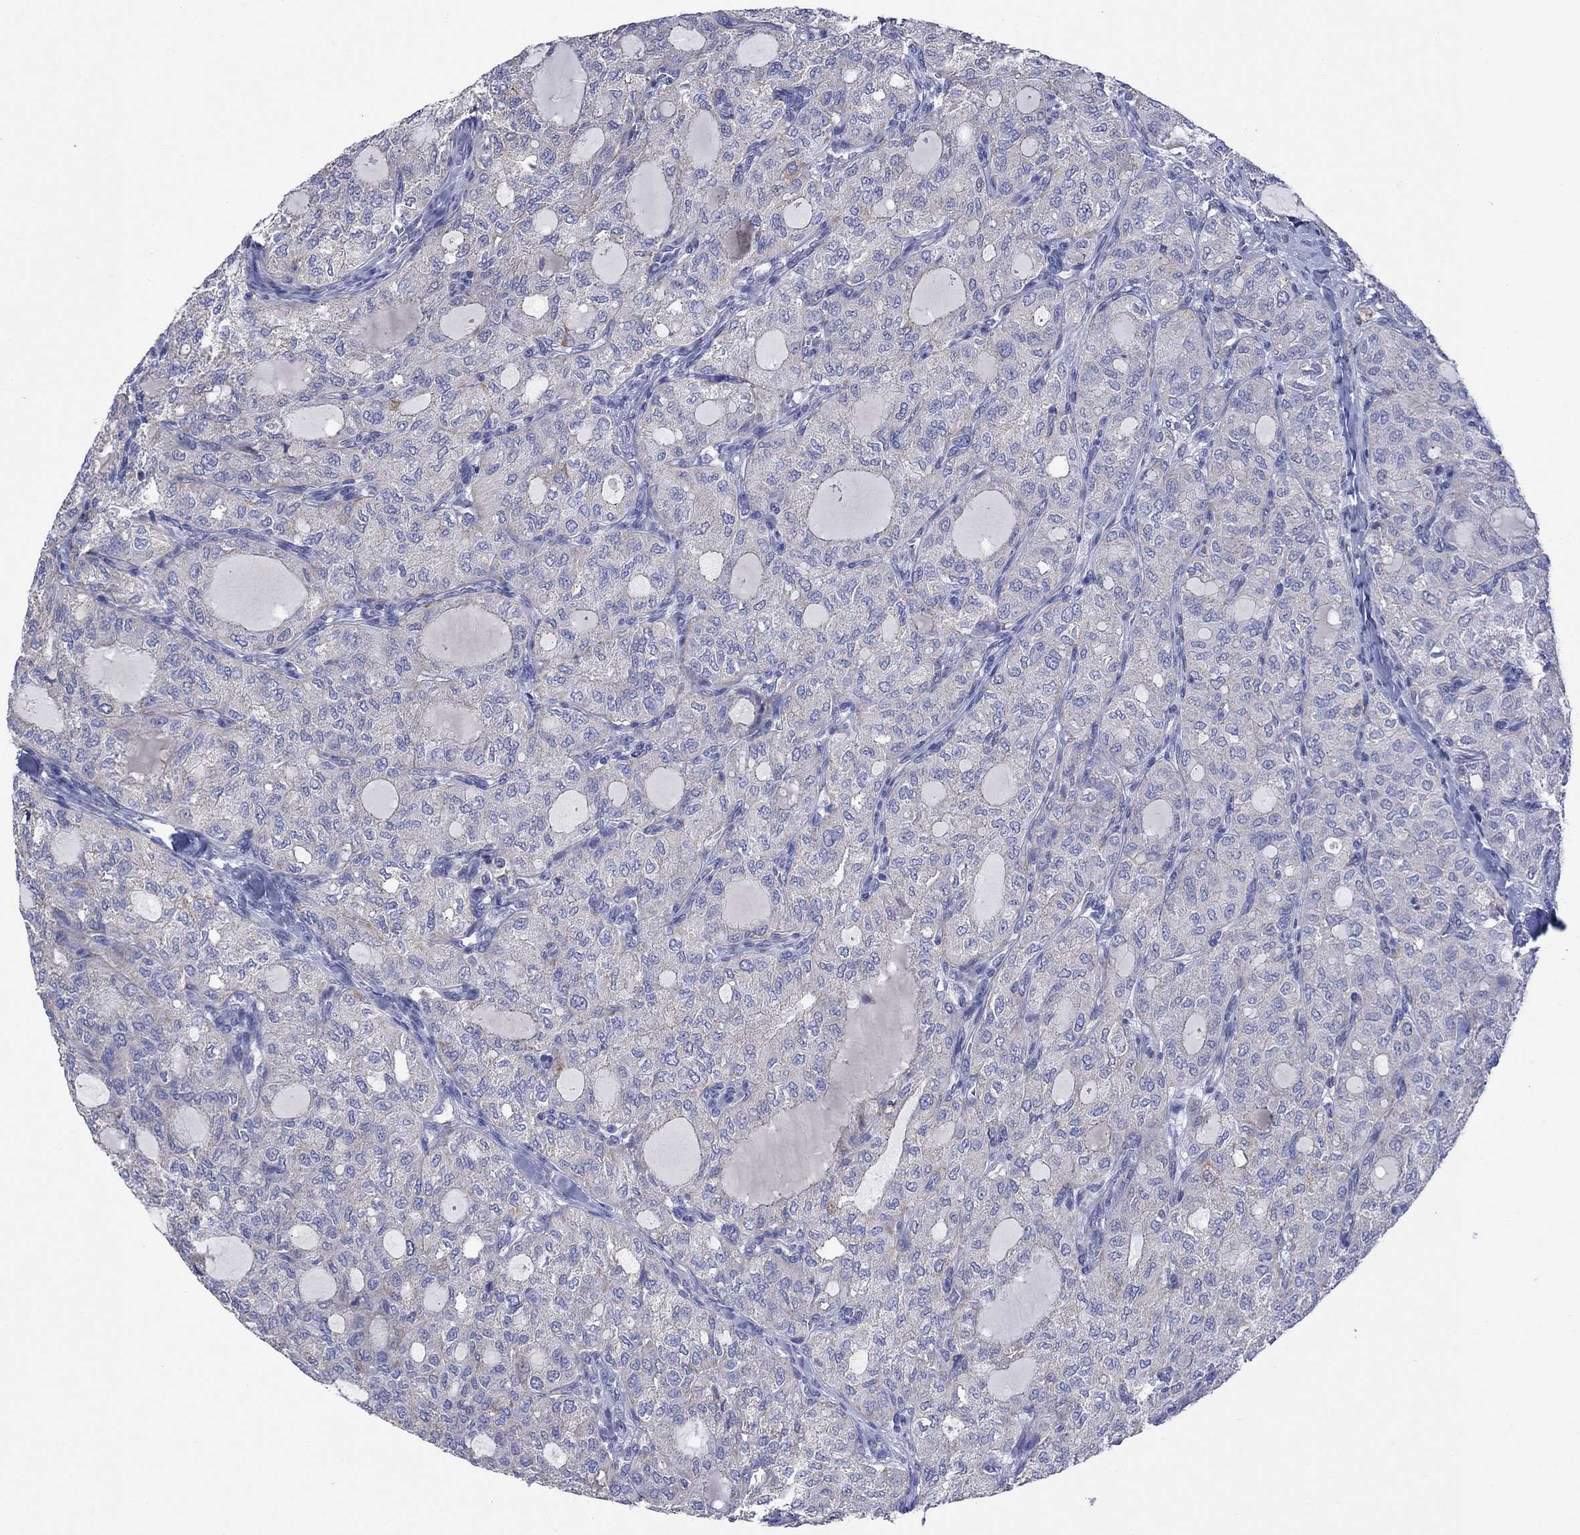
{"staining": {"intensity": "weak", "quantity": "<25%", "location": "cytoplasmic/membranous"}, "tissue": "thyroid cancer", "cell_type": "Tumor cells", "image_type": "cancer", "snomed": [{"axis": "morphology", "description": "Follicular adenoma carcinoma, NOS"}, {"axis": "topography", "description": "Thyroid gland"}], "caption": "There is no significant positivity in tumor cells of thyroid cancer (follicular adenoma carcinoma). The staining was performed using DAB (3,3'-diaminobenzidine) to visualize the protein expression in brown, while the nuclei were stained in blue with hematoxylin (Magnification: 20x).", "gene": "CLVS1", "patient": {"sex": "male", "age": 75}}